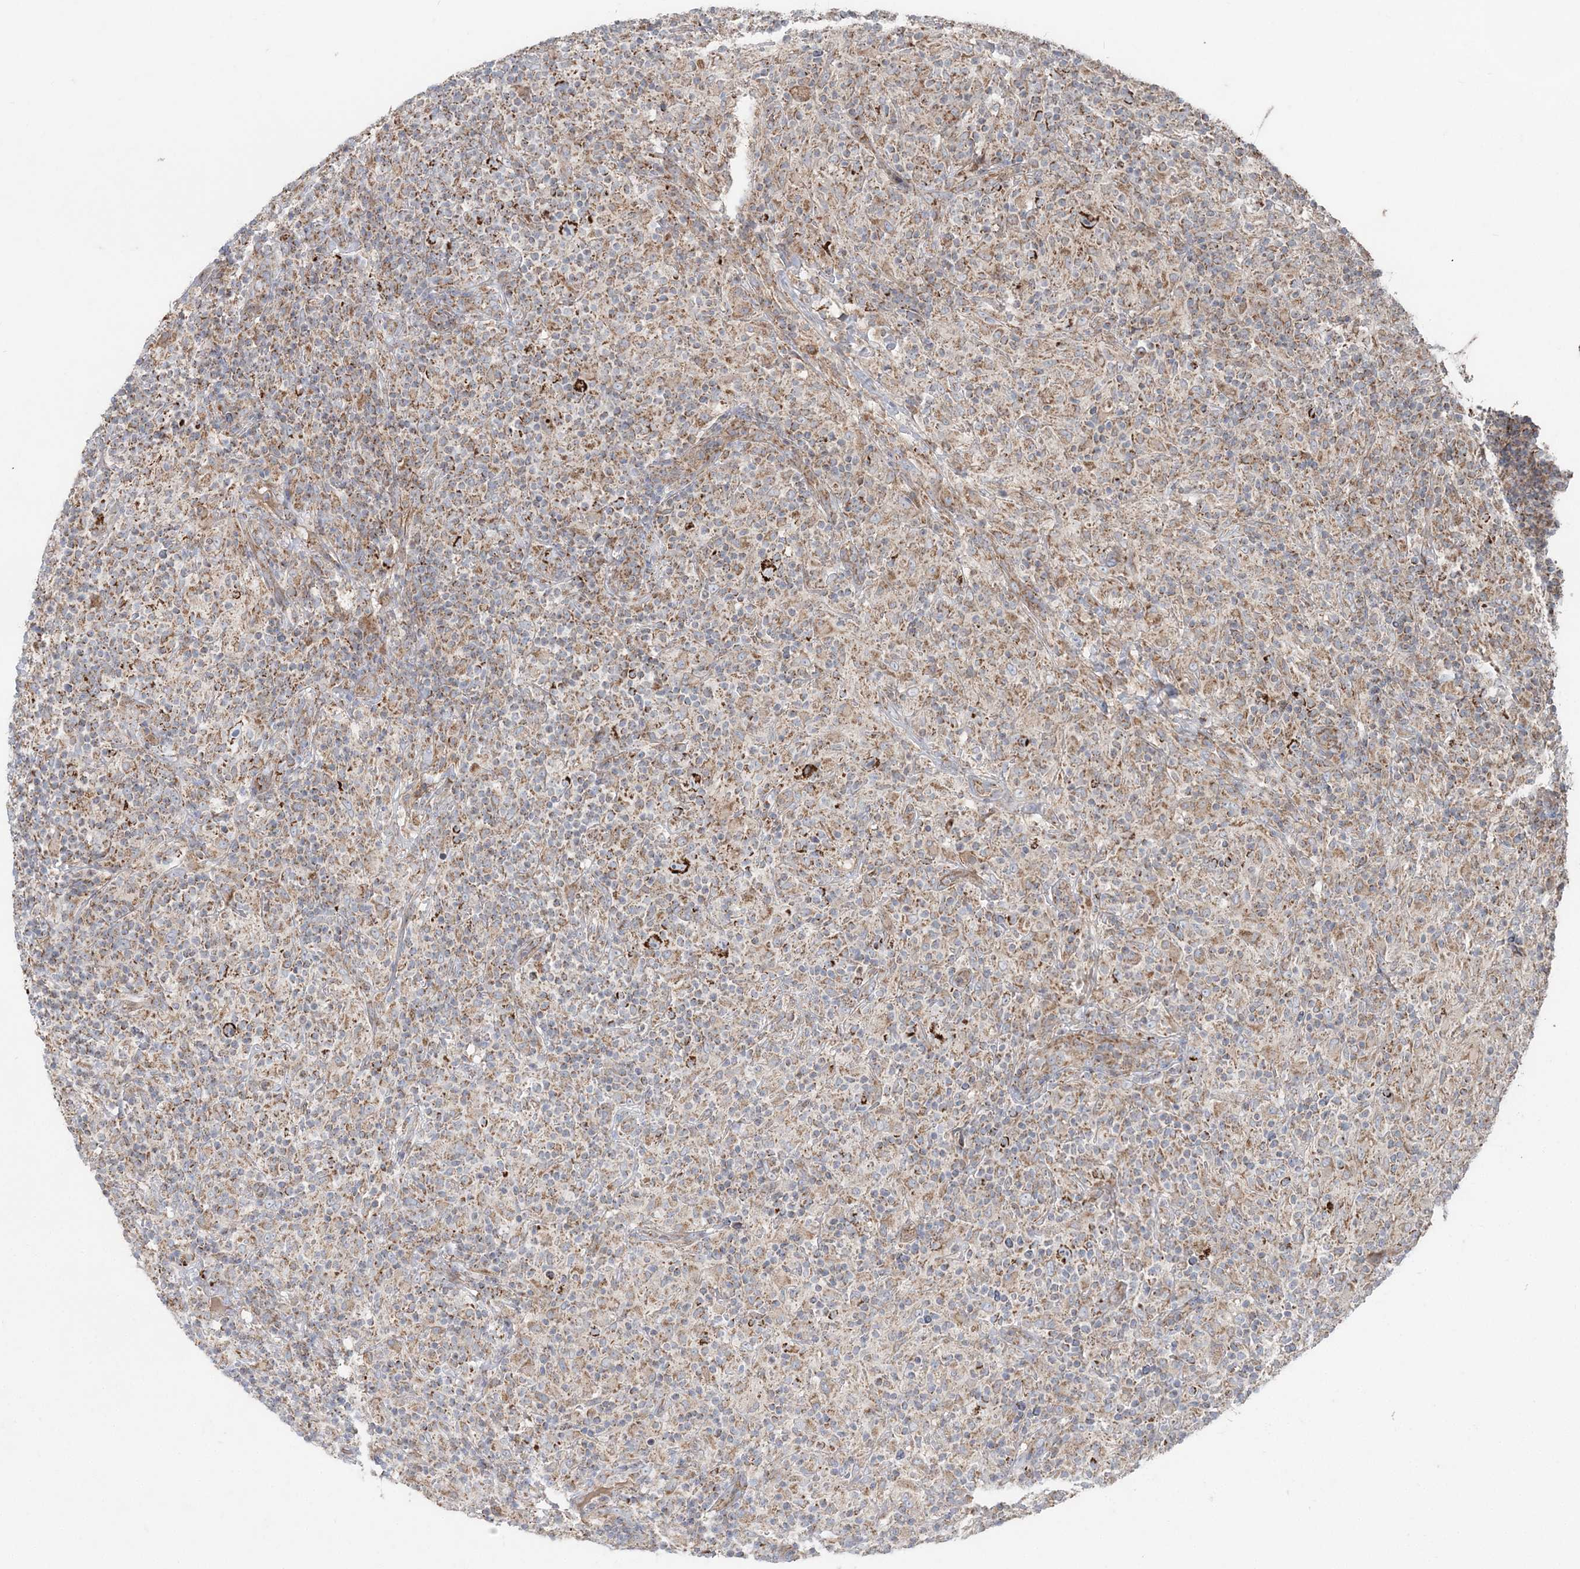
{"staining": {"intensity": "strong", "quantity": ">75%", "location": "cytoplasmic/membranous"}, "tissue": "lymphoma", "cell_type": "Tumor cells", "image_type": "cancer", "snomed": [{"axis": "morphology", "description": "Hodgkin's disease, NOS"}, {"axis": "topography", "description": "Lymph node"}], "caption": "Lymphoma was stained to show a protein in brown. There is high levels of strong cytoplasmic/membranous staining in approximately >75% of tumor cells.", "gene": "LRPPRC", "patient": {"sex": "male", "age": 70}}